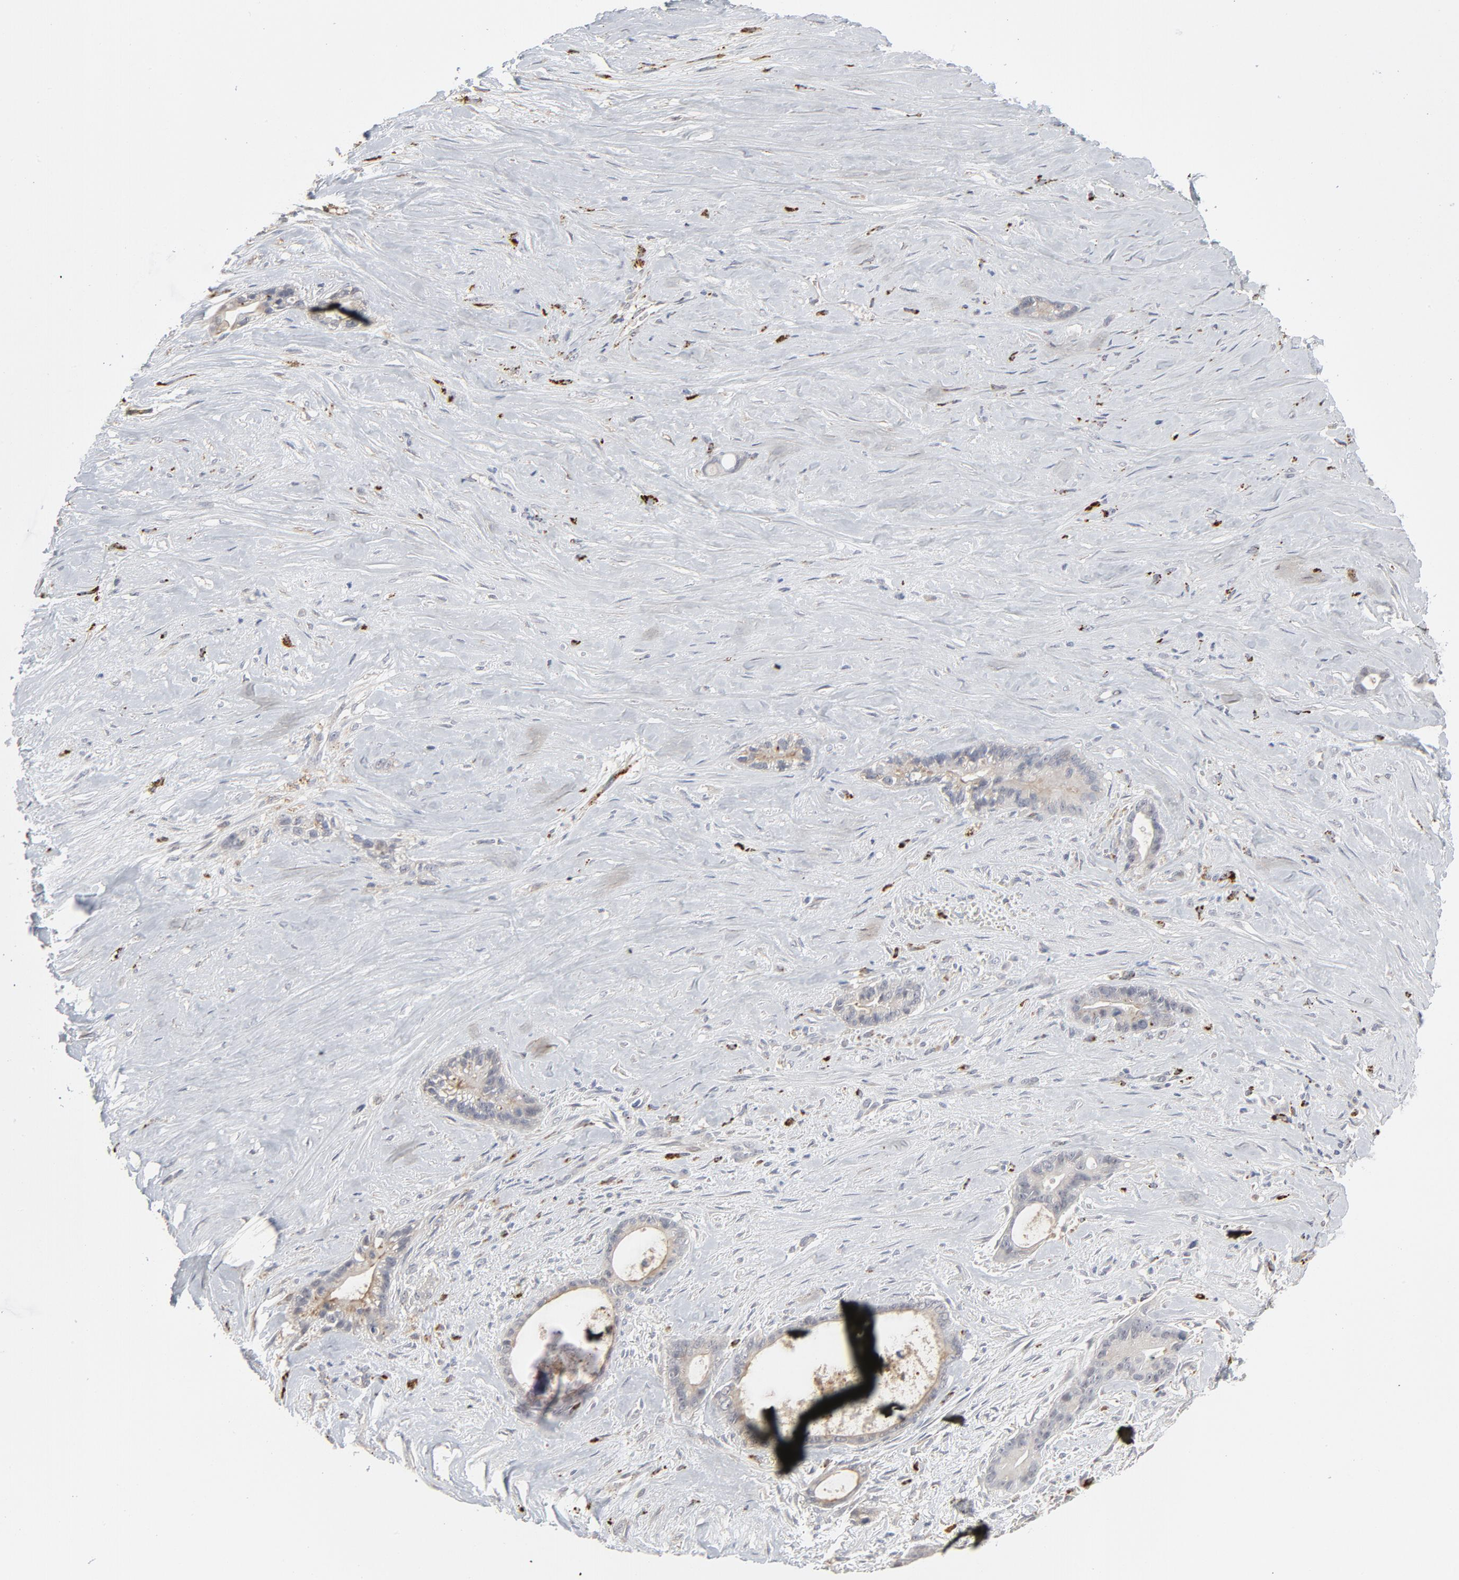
{"staining": {"intensity": "negative", "quantity": "none", "location": "none"}, "tissue": "liver cancer", "cell_type": "Tumor cells", "image_type": "cancer", "snomed": [{"axis": "morphology", "description": "Cholangiocarcinoma"}, {"axis": "topography", "description": "Liver"}], "caption": "Tumor cells are negative for protein expression in human liver cancer.", "gene": "POMT2", "patient": {"sex": "female", "age": 55}}